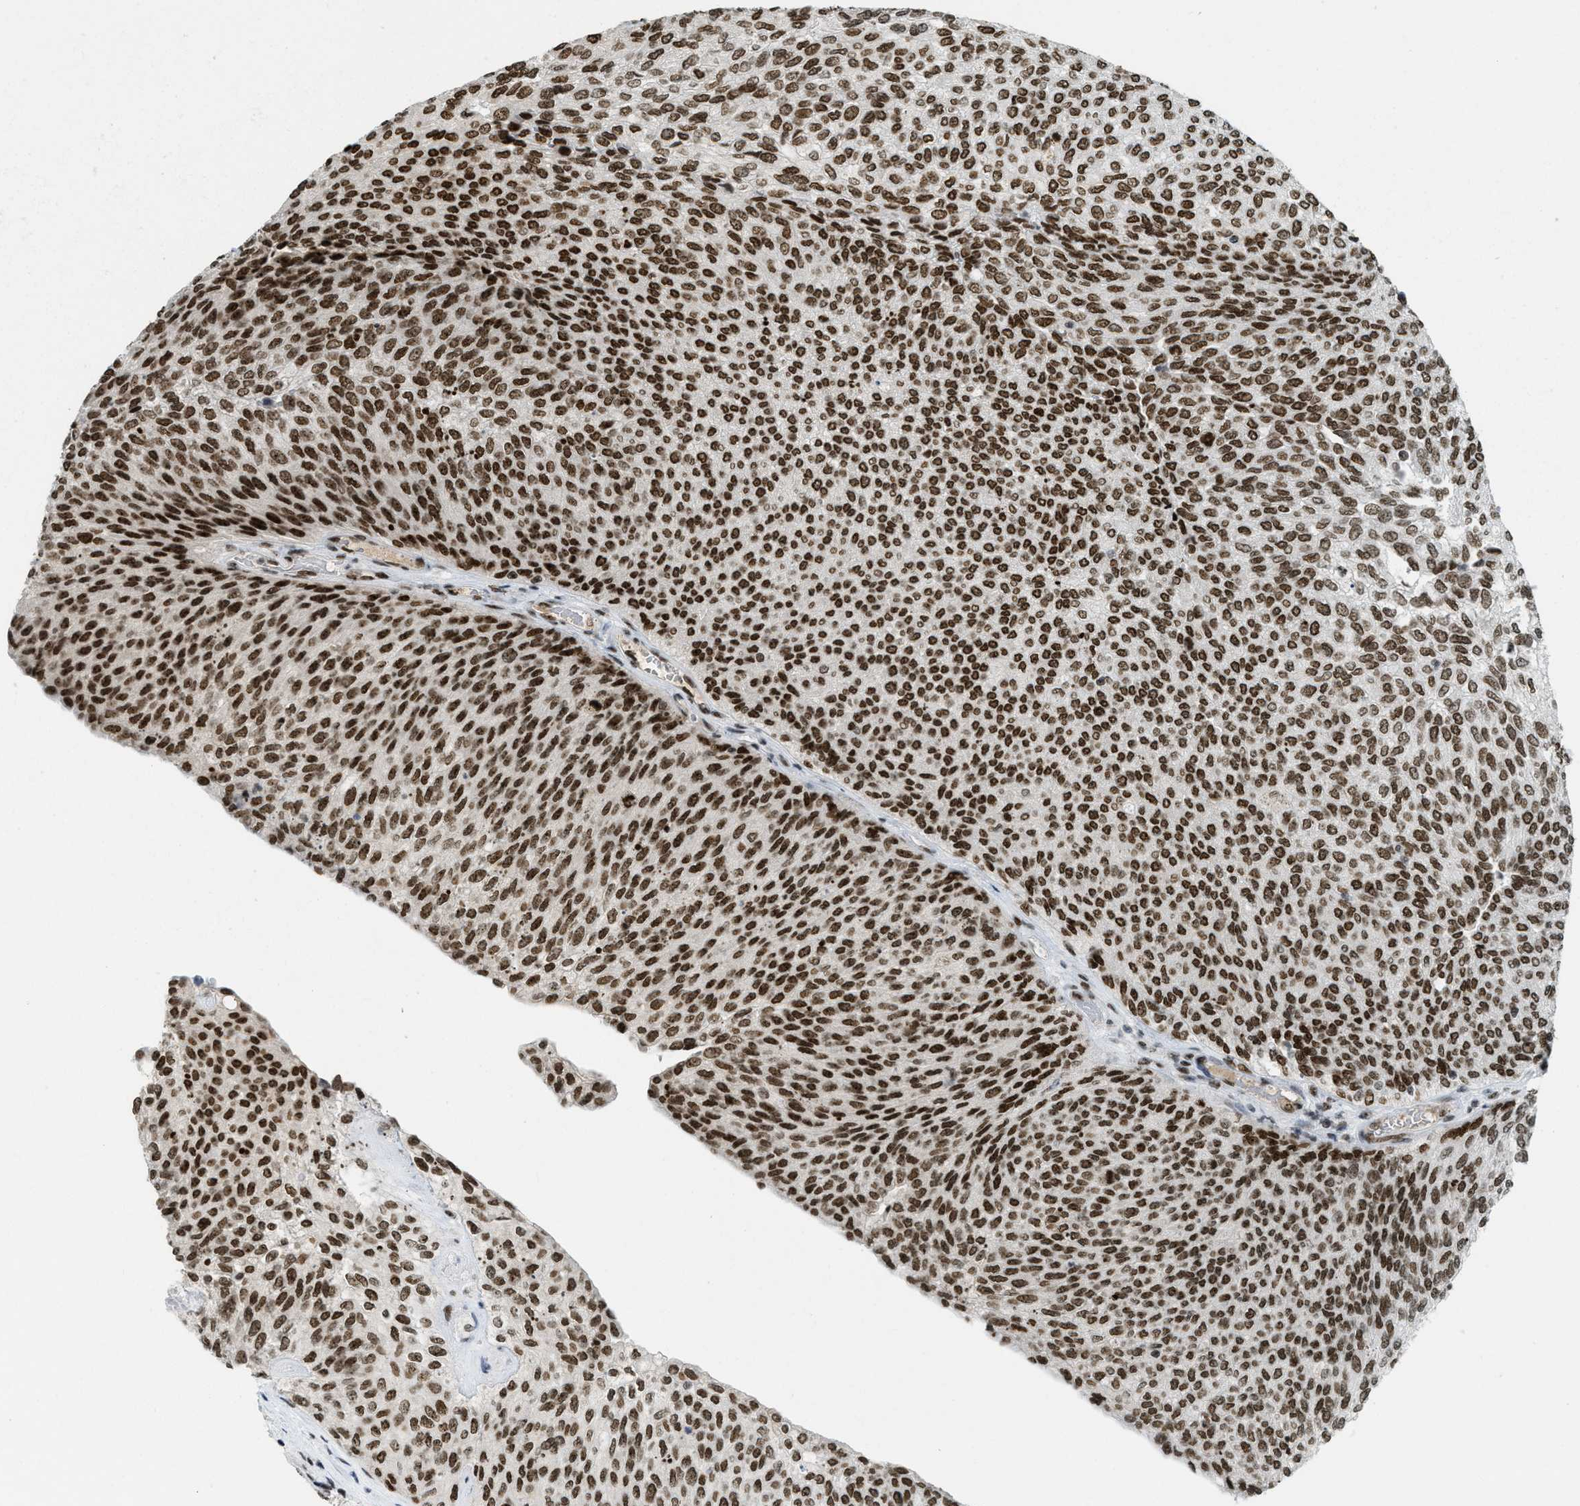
{"staining": {"intensity": "strong", "quantity": ">75%", "location": "nuclear"}, "tissue": "urothelial cancer", "cell_type": "Tumor cells", "image_type": "cancer", "snomed": [{"axis": "morphology", "description": "Urothelial carcinoma, Low grade"}, {"axis": "topography", "description": "Urinary bladder"}], "caption": "Brown immunohistochemical staining in urothelial cancer displays strong nuclear positivity in about >75% of tumor cells.", "gene": "URB1", "patient": {"sex": "female", "age": 79}}